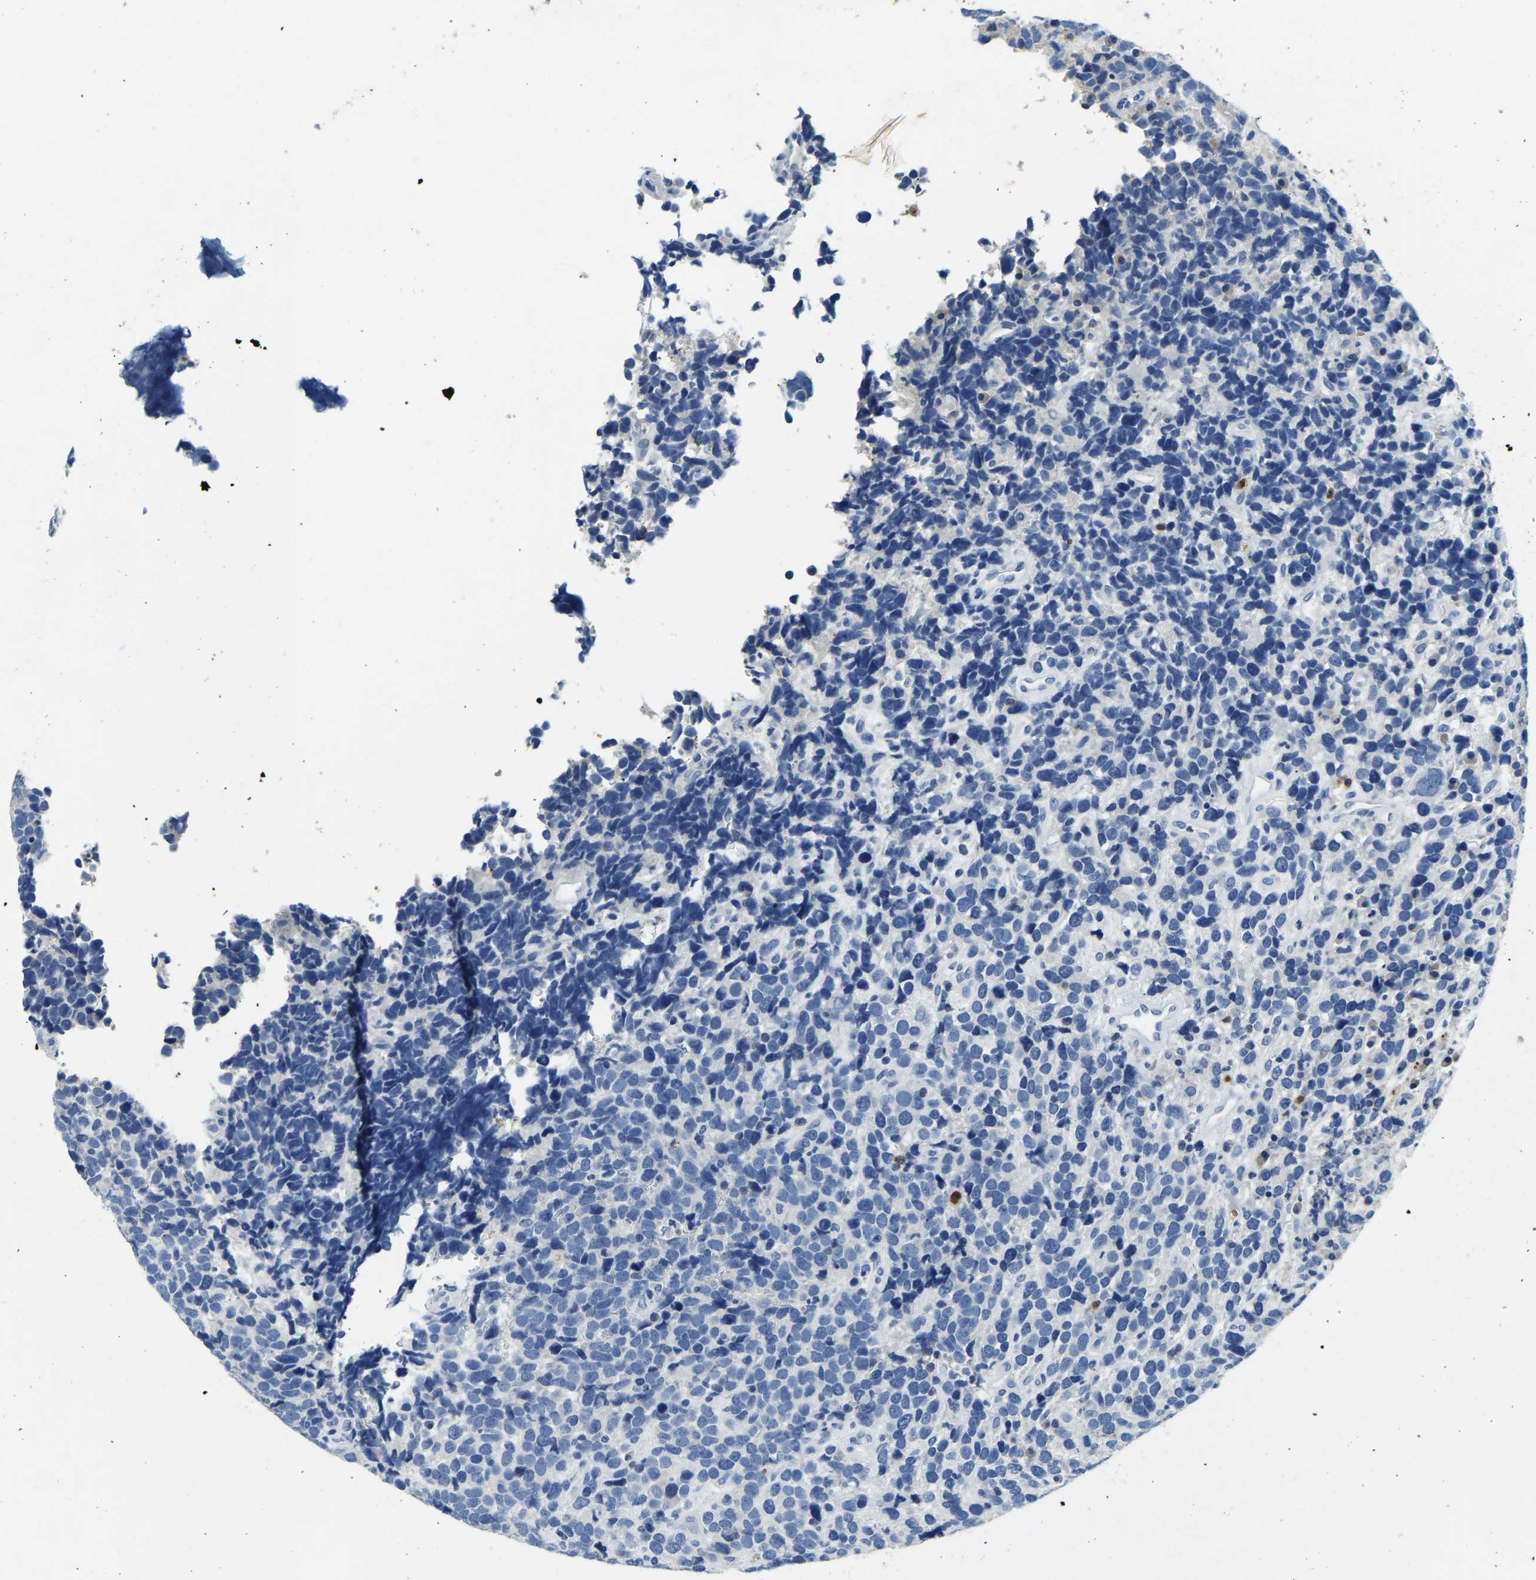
{"staining": {"intensity": "negative", "quantity": "none", "location": "none"}, "tissue": "urothelial cancer", "cell_type": "Tumor cells", "image_type": "cancer", "snomed": [{"axis": "morphology", "description": "Urothelial carcinoma, High grade"}, {"axis": "topography", "description": "Urinary bladder"}], "caption": "This is an immunohistochemistry image of urothelial carcinoma (high-grade). There is no expression in tumor cells.", "gene": "UBN2", "patient": {"sex": "female", "age": 82}}